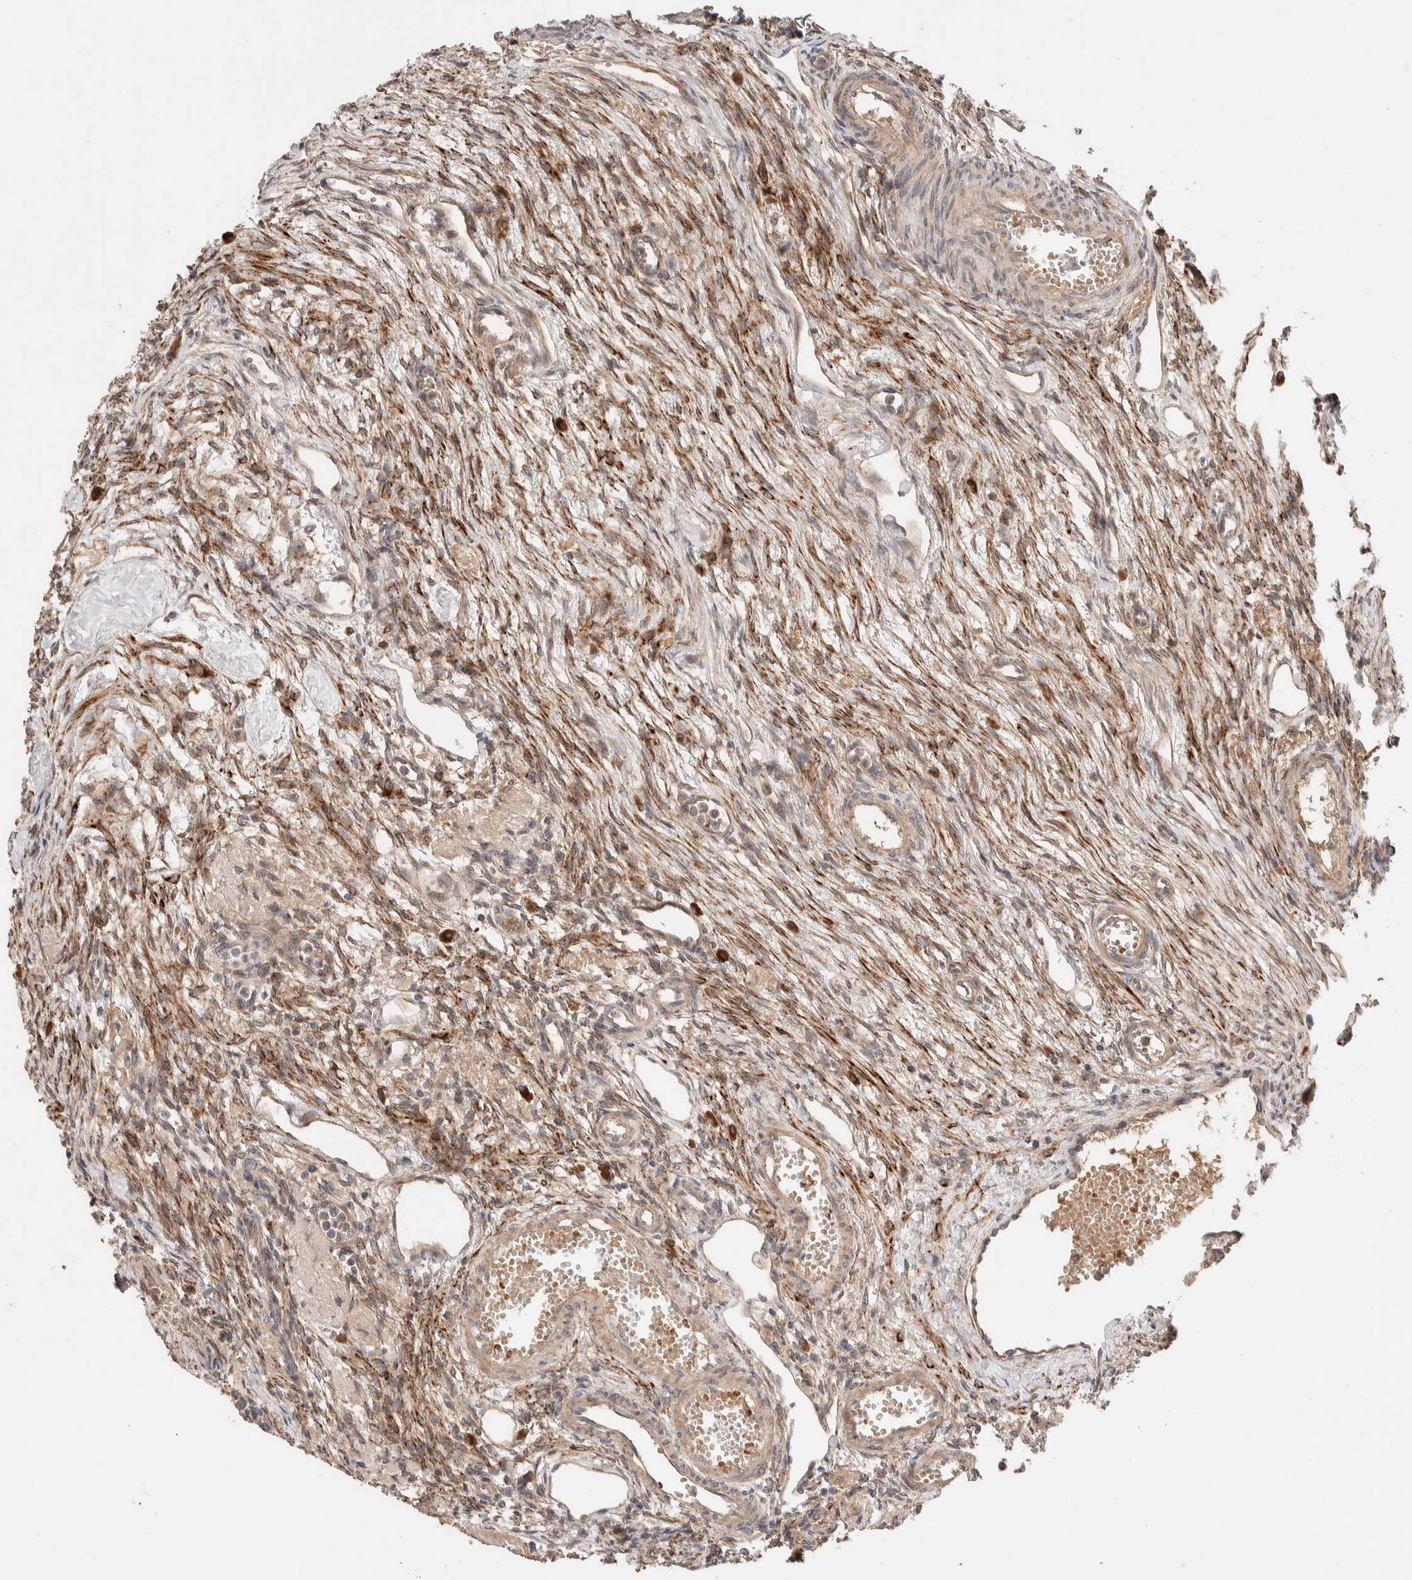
{"staining": {"intensity": "moderate", "quantity": "25%-75%", "location": "cytoplasmic/membranous"}, "tissue": "ovary", "cell_type": "Ovarian stroma cells", "image_type": "normal", "snomed": [{"axis": "morphology", "description": "Normal tissue, NOS"}, {"axis": "topography", "description": "Ovary"}], "caption": "IHC image of normal ovary: ovary stained using immunohistochemistry (IHC) exhibits medium levels of moderate protein expression localized specifically in the cytoplasmic/membranous of ovarian stroma cells, appearing as a cytoplasmic/membranous brown color.", "gene": "CASK", "patient": {"sex": "female", "age": 33}}